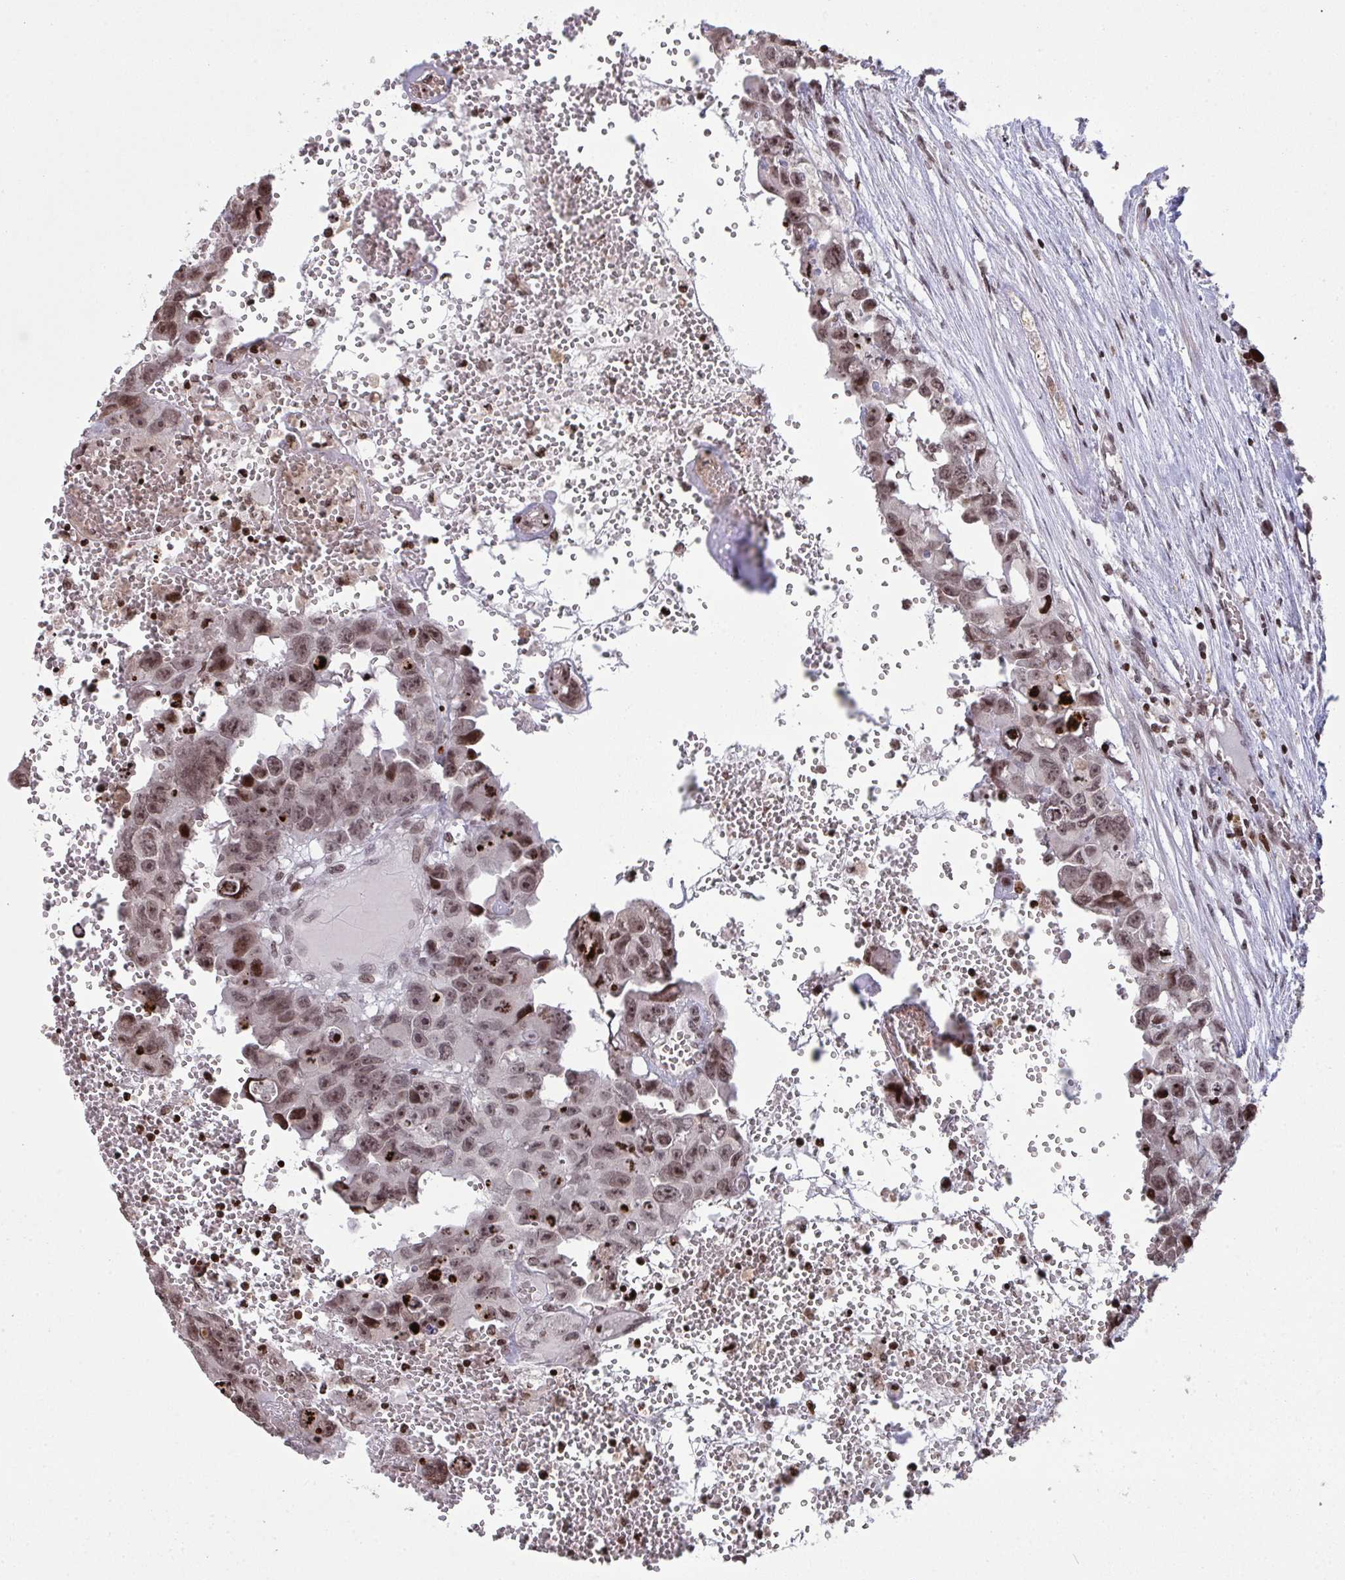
{"staining": {"intensity": "moderate", "quantity": ">75%", "location": "nuclear"}, "tissue": "testis cancer", "cell_type": "Tumor cells", "image_type": "cancer", "snomed": [{"axis": "morphology", "description": "Seminoma, NOS"}, {"axis": "topography", "description": "Testis"}], "caption": "Human testis cancer stained with a protein marker shows moderate staining in tumor cells.", "gene": "NIP7", "patient": {"sex": "male", "age": 26}}